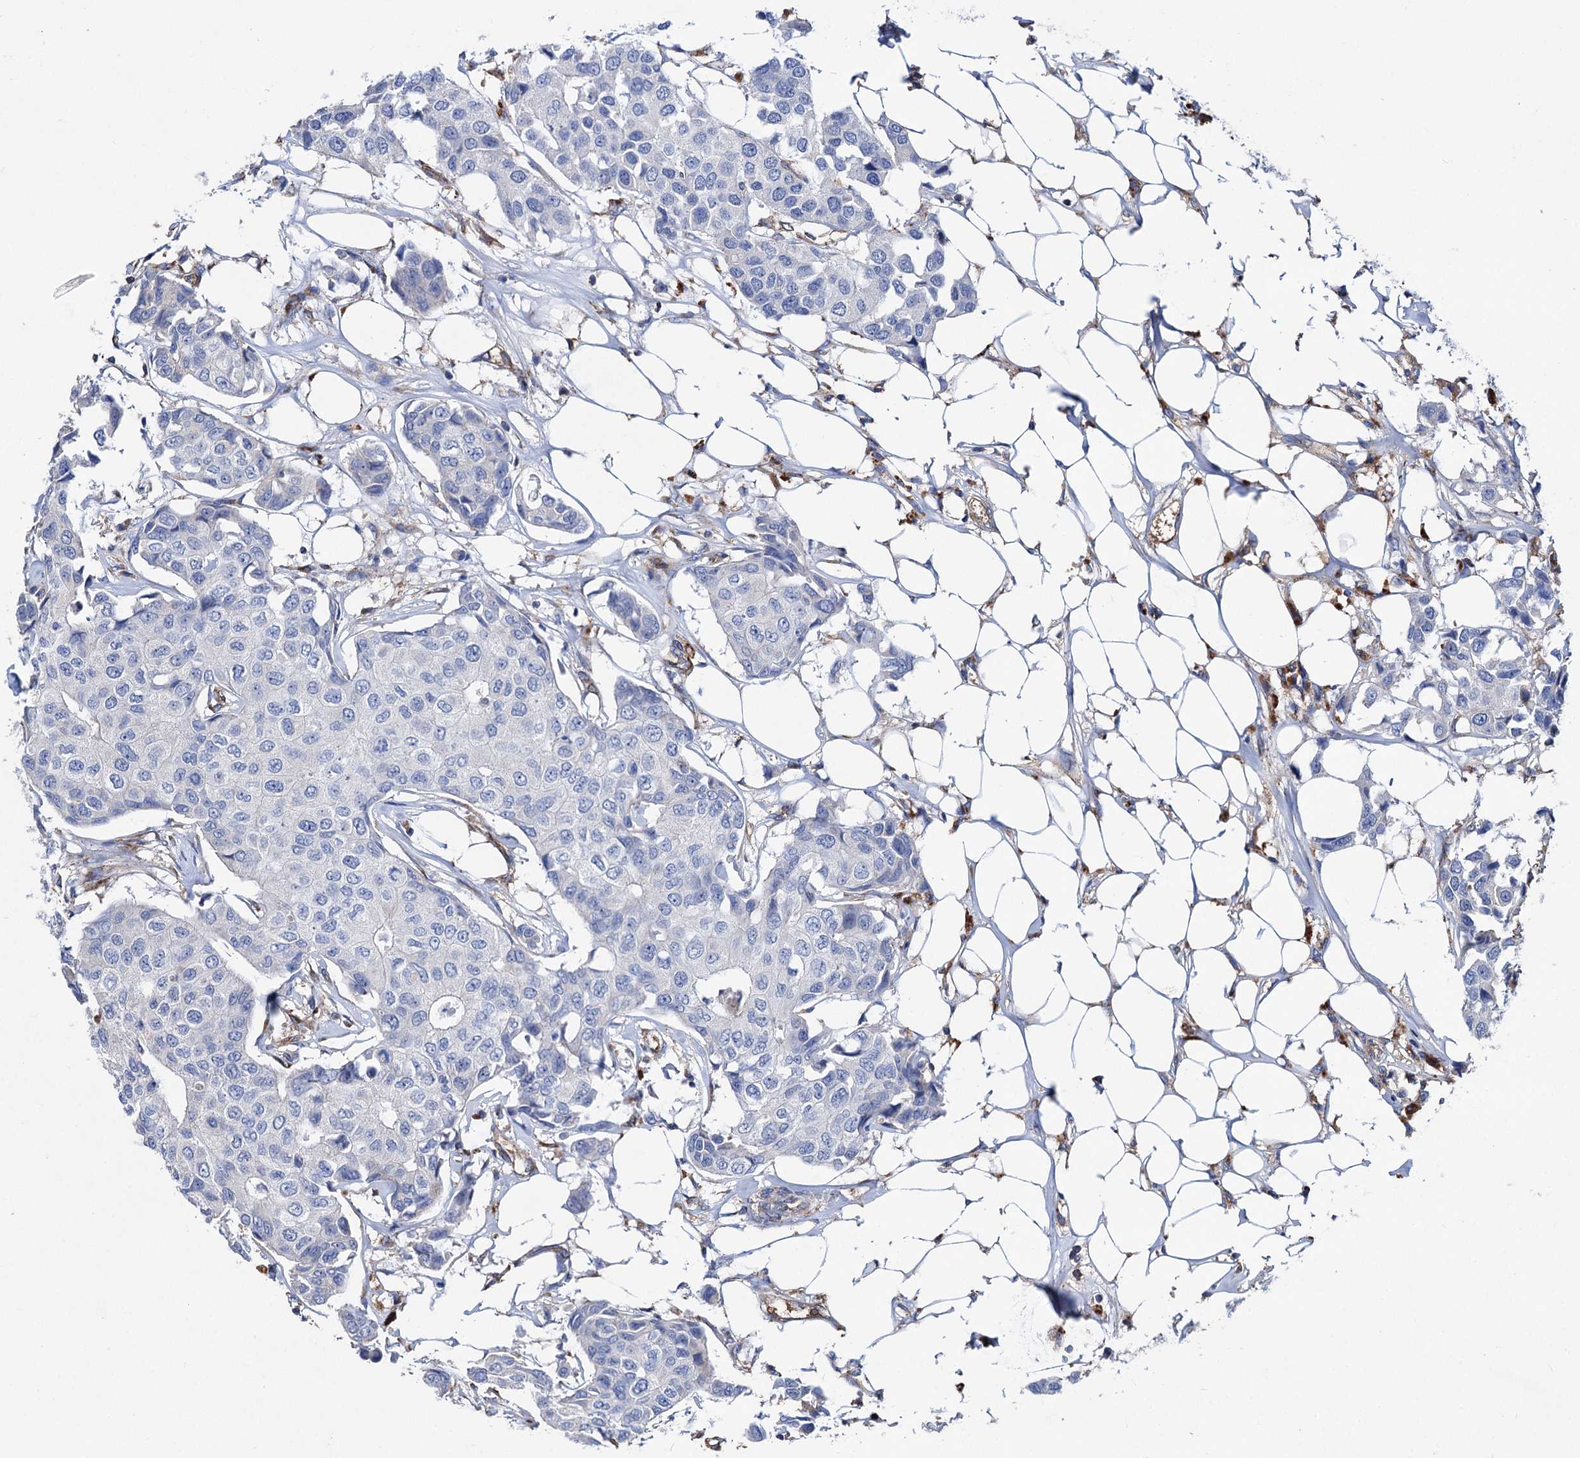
{"staining": {"intensity": "negative", "quantity": "none", "location": "none"}, "tissue": "breast cancer", "cell_type": "Tumor cells", "image_type": "cancer", "snomed": [{"axis": "morphology", "description": "Duct carcinoma"}, {"axis": "topography", "description": "Breast"}], "caption": "A high-resolution histopathology image shows immunohistochemistry staining of breast cancer, which exhibits no significant expression in tumor cells.", "gene": "SCPEP1", "patient": {"sex": "female", "age": 80}}